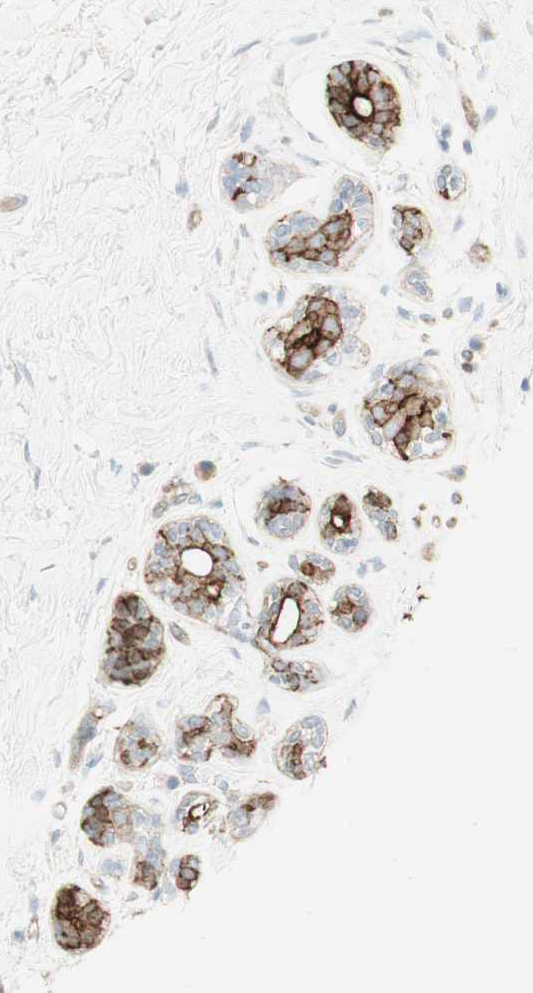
{"staining": {"intensity": "strong", "quantity": ">75%", "location": "cytoplasmic/membranous"}, "tissue": "breast cancer", "cell_type": "Tumor cells", "image_type": "cancer", "snomed": [{"axis": "morphology", "description": "Normal tissue, NOS"}, {"axis": "morphology", "description": "Duct carcinoma"}, {"axis": "topography", "description": "Breast"}], "caption": "Breast cancer stained with immunohistochemistry (IHC) displays strong cytoplasmic/membranous positivity in about >75% of tumor cells.", "gene": "MYO6", "patient": {"sex": "female", "age": 39}}